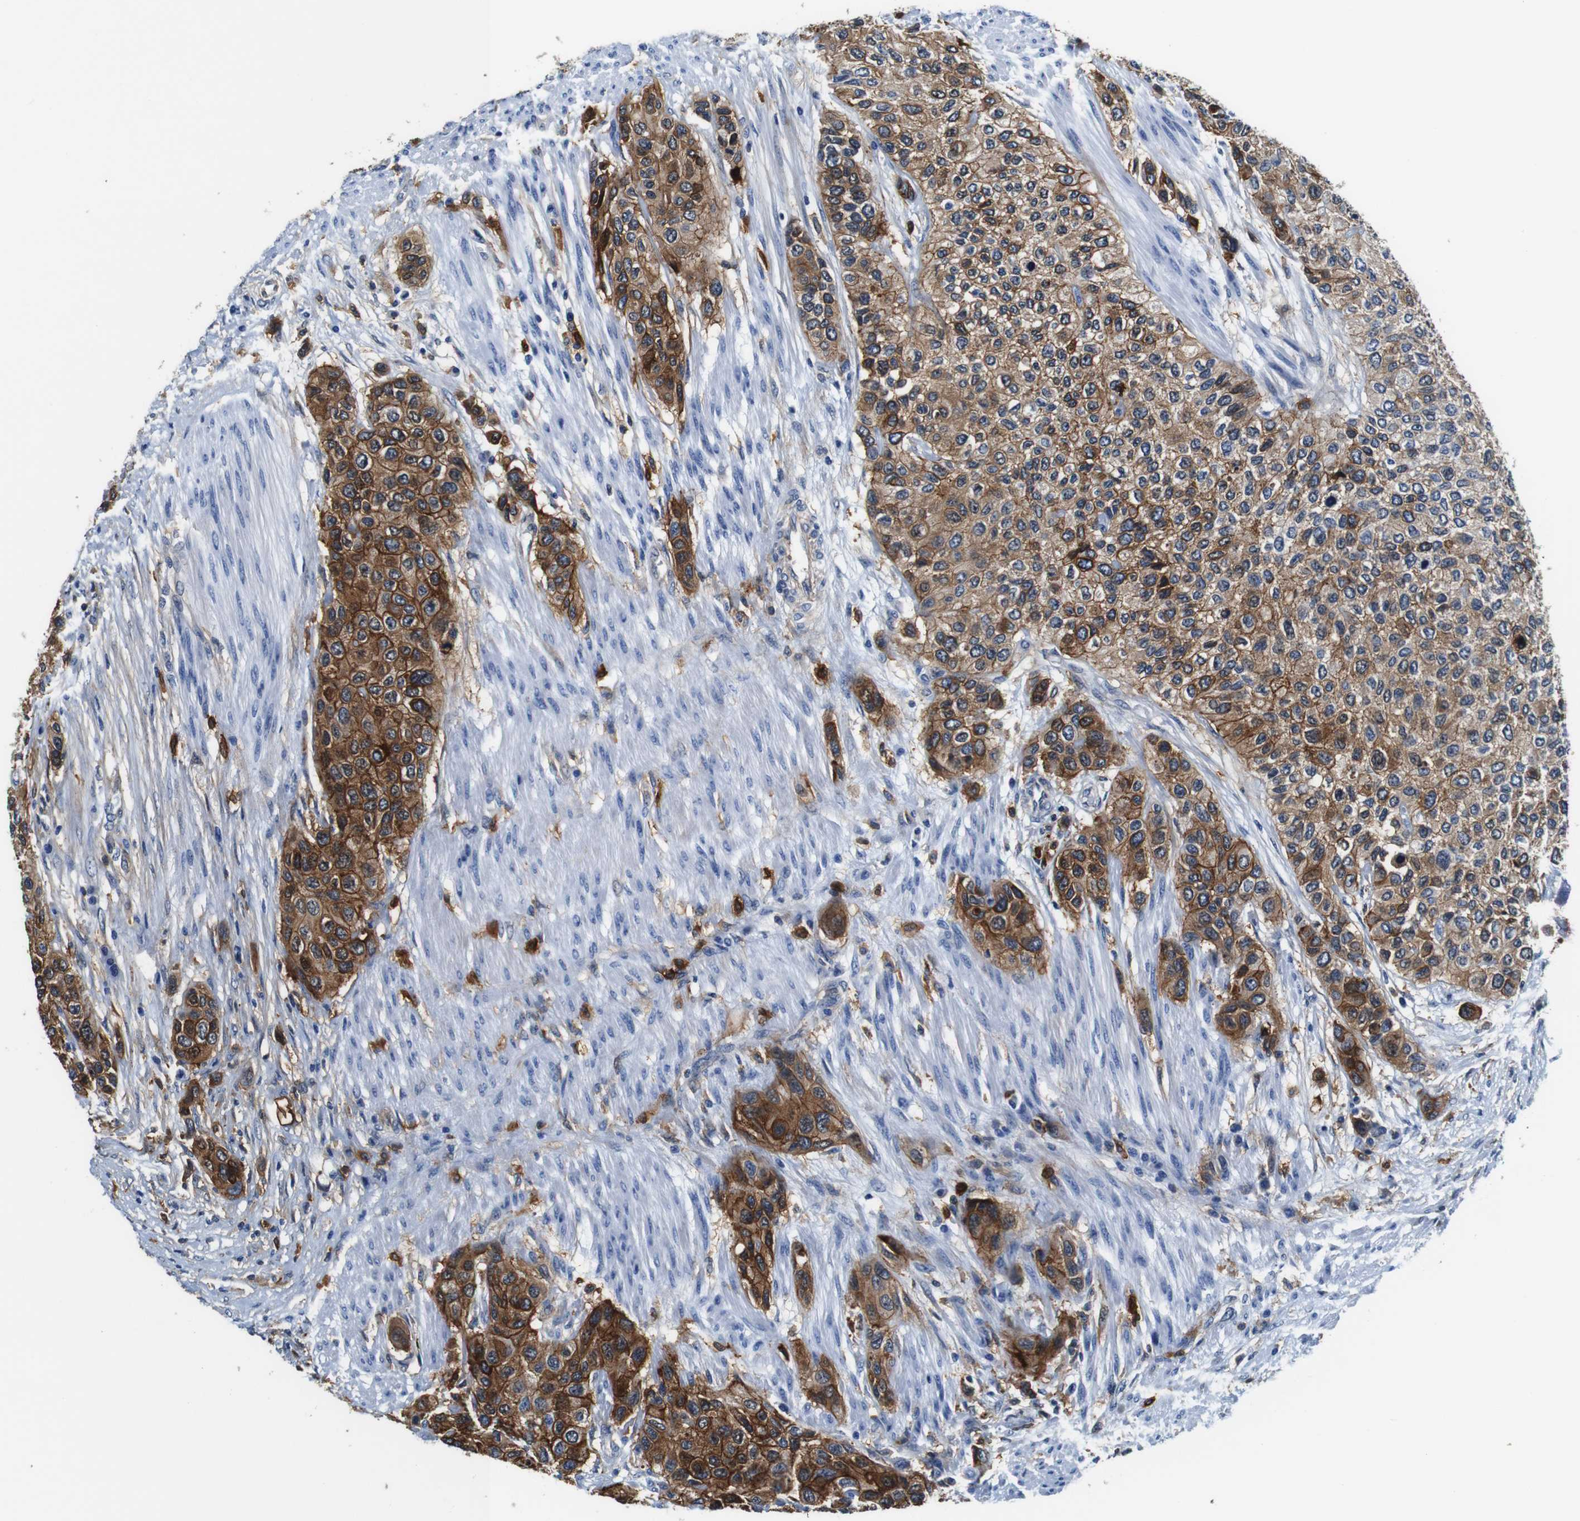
{"staining": {"intensity": "moderate", "quantity": ">75%", "location": "cytoplasmic/membranous"}, "tissue": "urothelial cancer", "cell_type": "Tumor cells", "image_type": "cancer", "snomed": [{"axis": "morphology", "description": "Urothelial carcinoma, High grade"}, {"axis": "topography", "description": "Urinary bladder"}], "caption": "A brown stain shows moderate cytoplasmic/membranous staining of a protein in urothelial cancer tumor cells.", "gene": "ANXA1", "patient": {"sex": "female", "age": 56}}